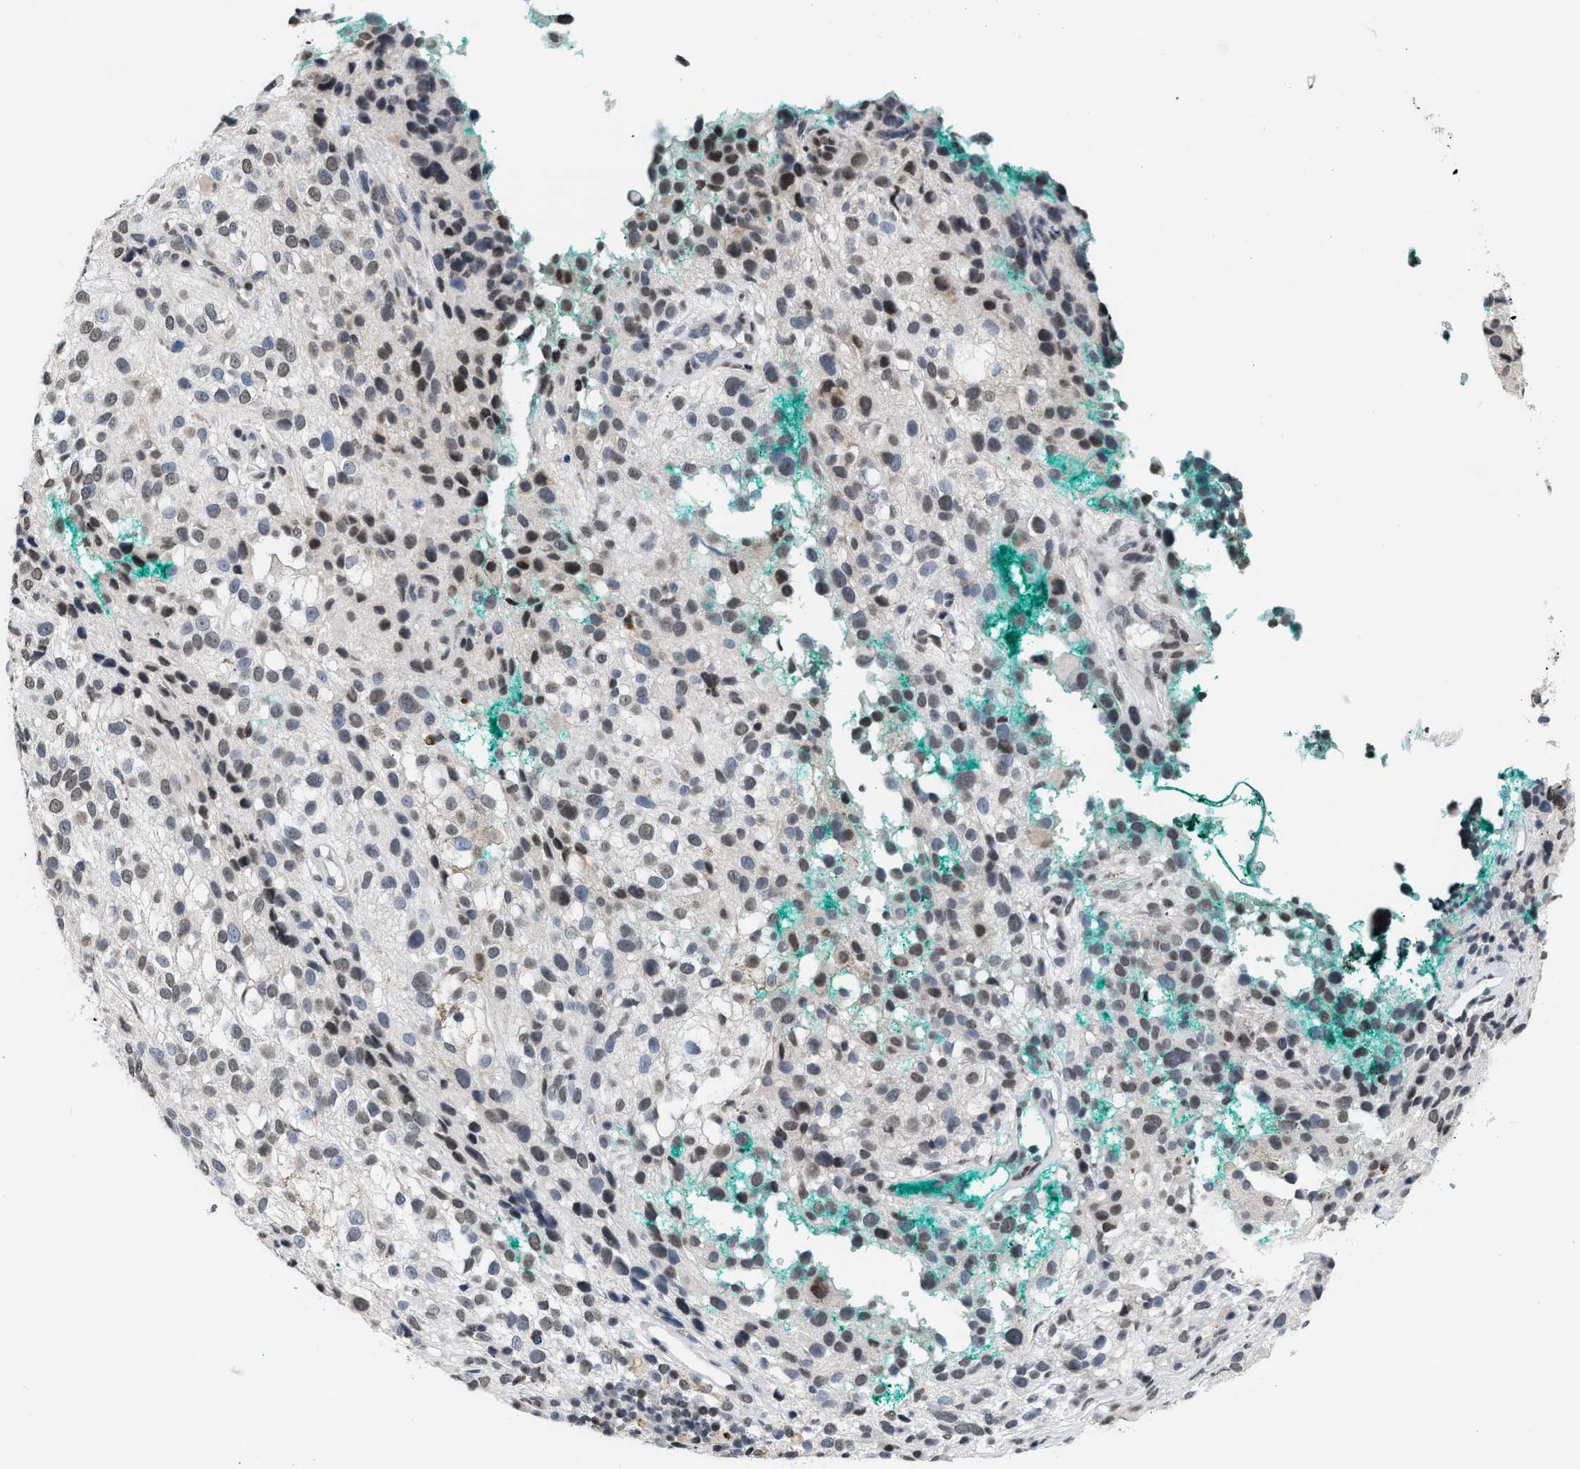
{"staining": {"intensity": "weak", "quantity": ">75%", "location": "nuclear"}, "tissue": "melanoma", "cell_type": "Tumor cells", "image_type": "cancer", "snomed": [{"axis": "morphology", "description": "Necrosis, NOS"}, {"axis": "morphology", "description": "Malignant melanoma, NOS"}, {"axis": "topography", "description": "Skin"}], "caption": "Human malignant melanoma stained for a protein (brown) exhibits weak nuclear positive positivity in about >75% of tumor cells.", "gene": "RAF1", "patient": {"sex": "female", "age": 87}}